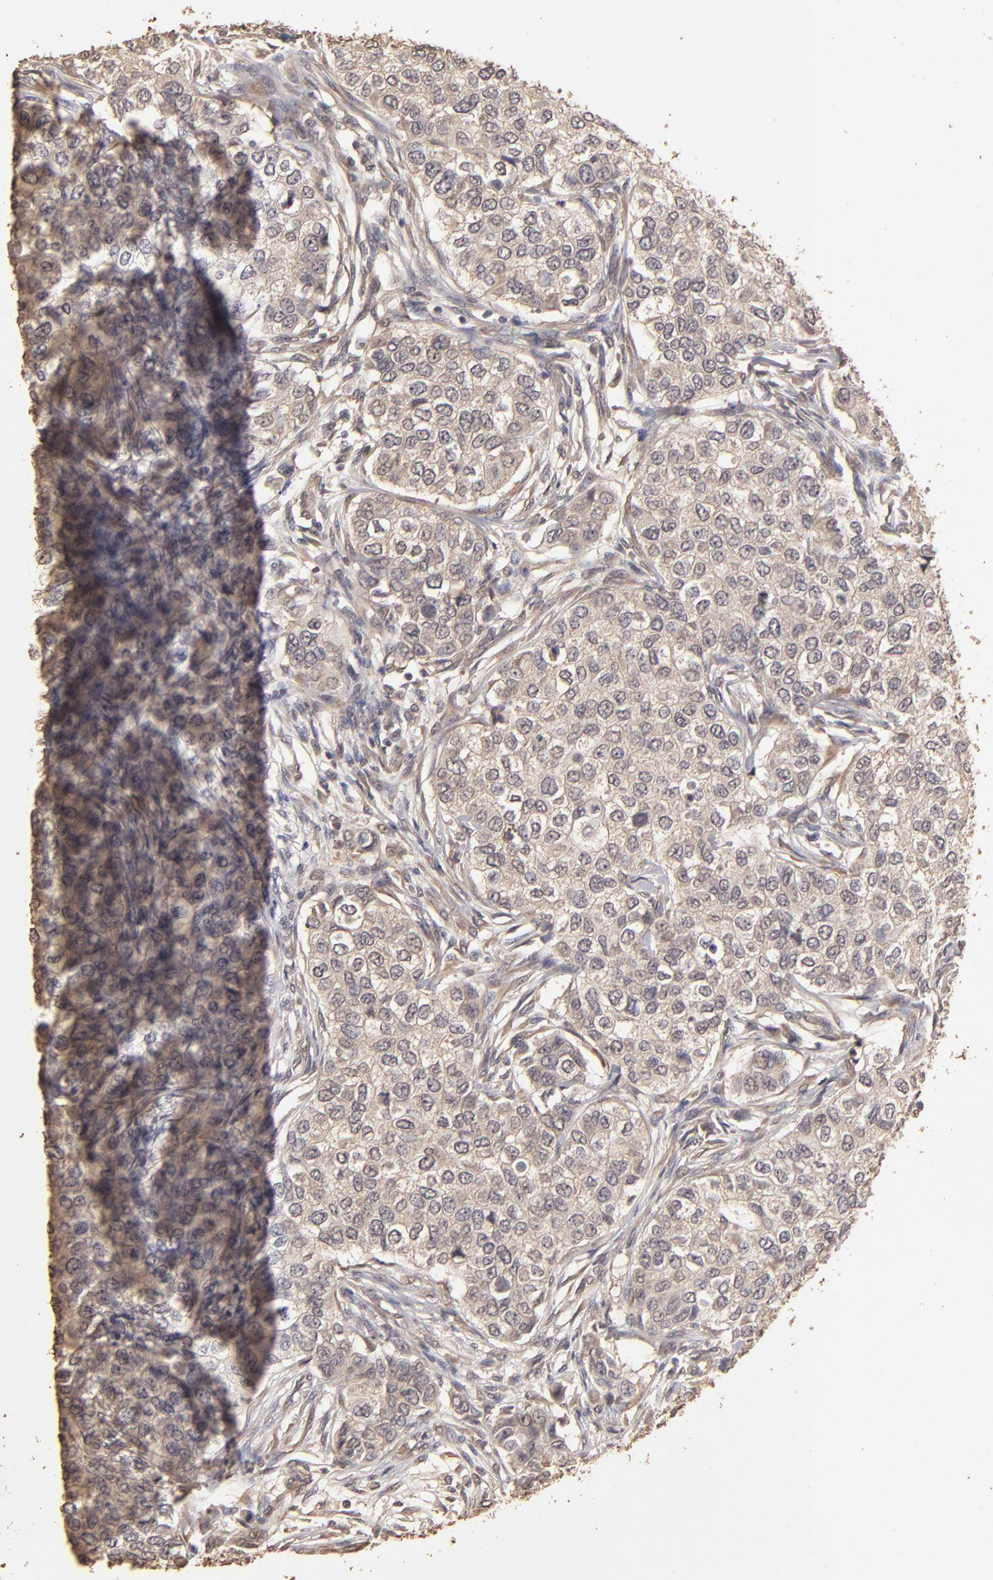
{"staining": {"intensity": "moderate", "quantity": ">75%", "location": "cytoplasmic/membranous"}, "tissue": "breast cancer", "cell_type": "Tumor cells", "image_type": "cancer", "snomed": [{"axis": "morphology", "description": "Normal tissue, NOS"}, {"axis": "morphology", "description": "Duct carcinoma"}, {"axis": "topography", "description": "Breast"}], "caption": "A medium amount of moderate cytoplasmic/membranous staining is appreciated in about >75% of tumor cells in invasive ductal carcinoma (breast) tissue.", "gene": "OPHN1", "patient": {"sex": "female", "age": 49}}